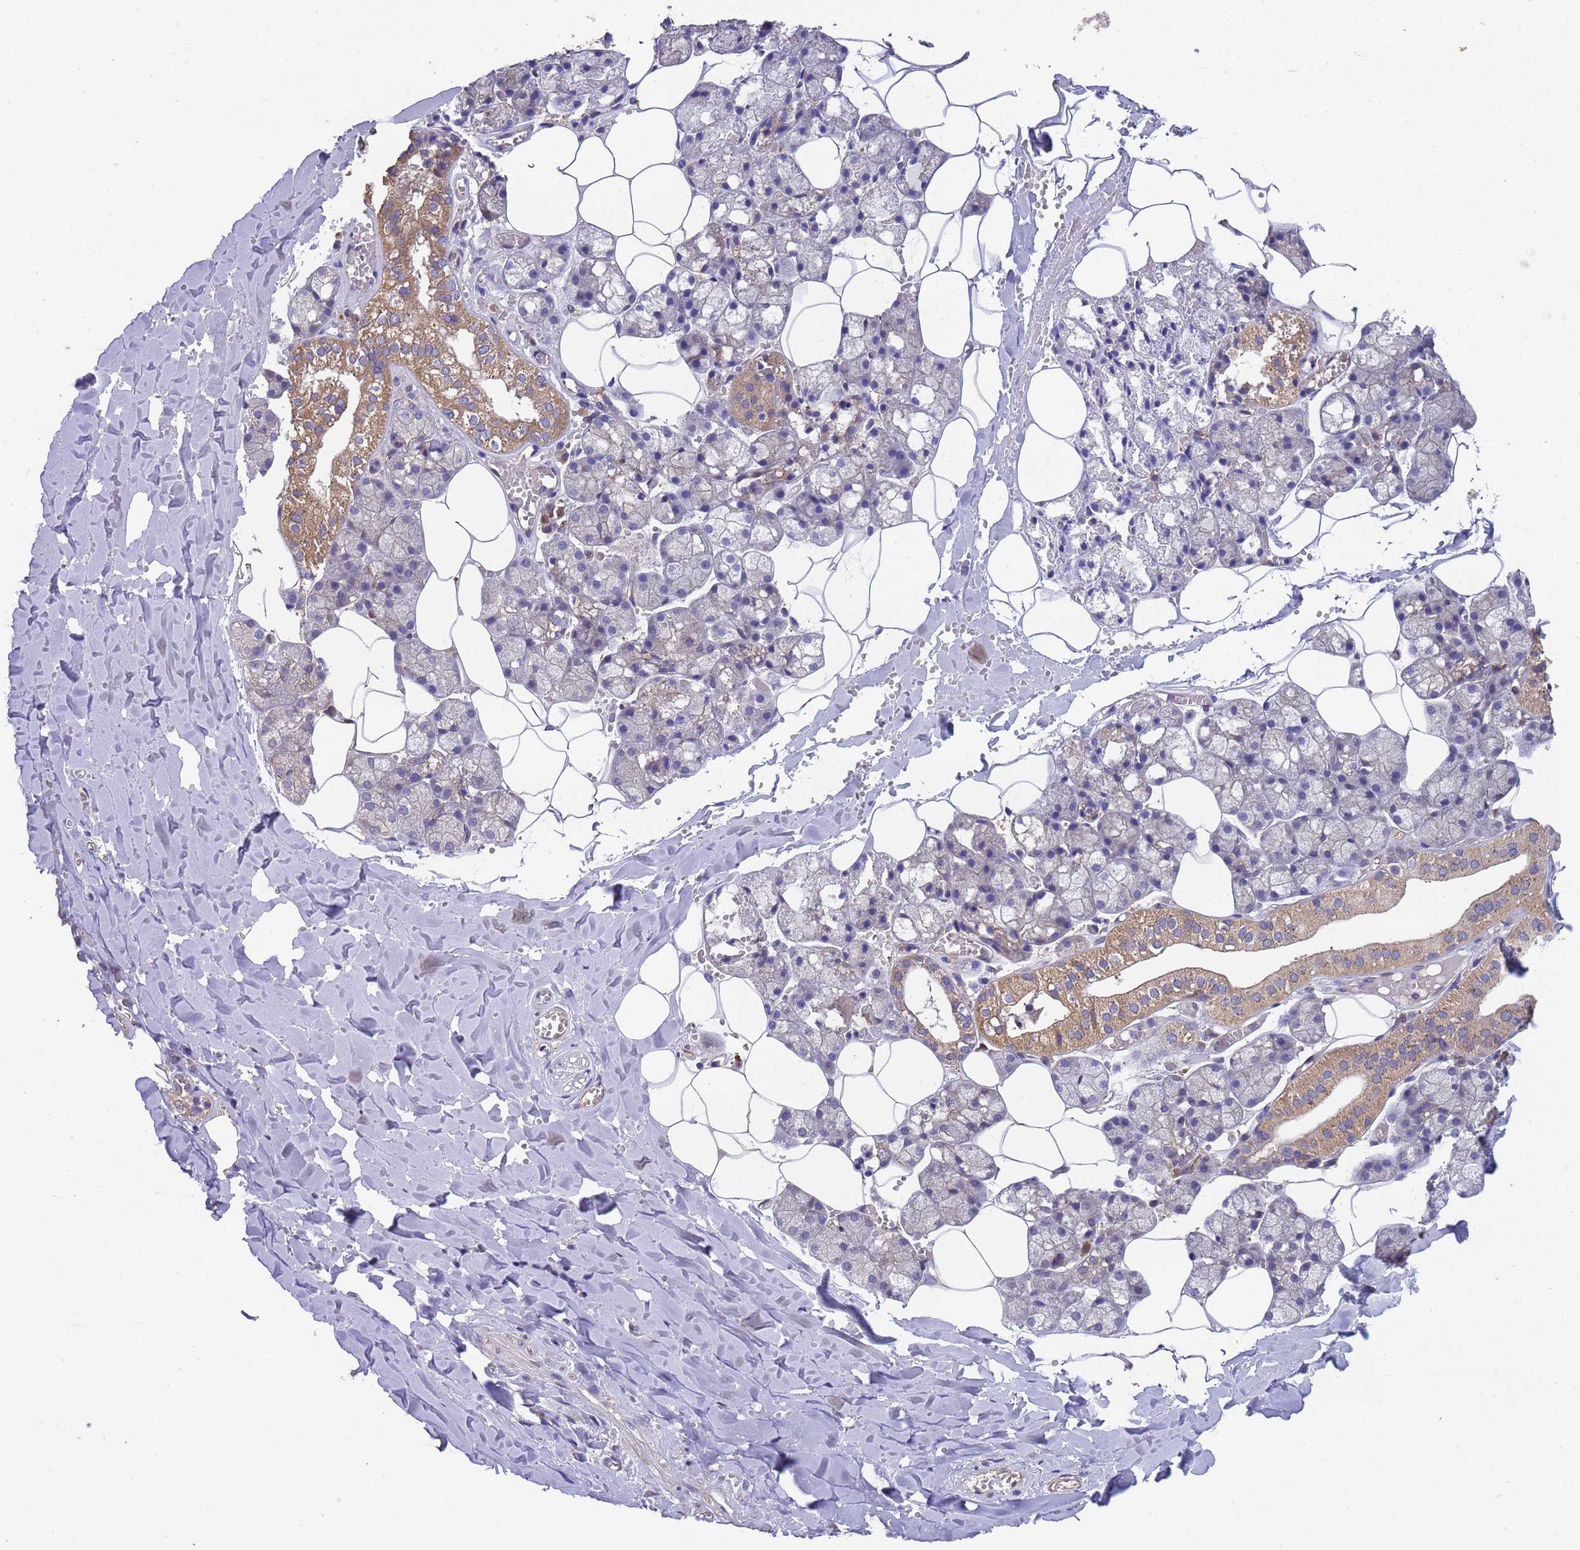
{"staining": {"intensity": "moderate", "quantity": "<25%", "location": "cytoplasmic/membranous"}, "tissue": "salivary gland", "cell_type": "Glandular cells", "image_type": "normal", "snomed": [{"axis": "morphology", "description": "Normal tissue, NOS"}, {"axis": "topography", "description": "Salivary gland"}], "caption": "This is a histology image of immunohistochemistry staining of normal salivary gland, which shows moderate staining in the cytoplasmic/membranous of glandular cells.", "gene": "NPHP1", "patient": {"sex": "male", "age": 62}}